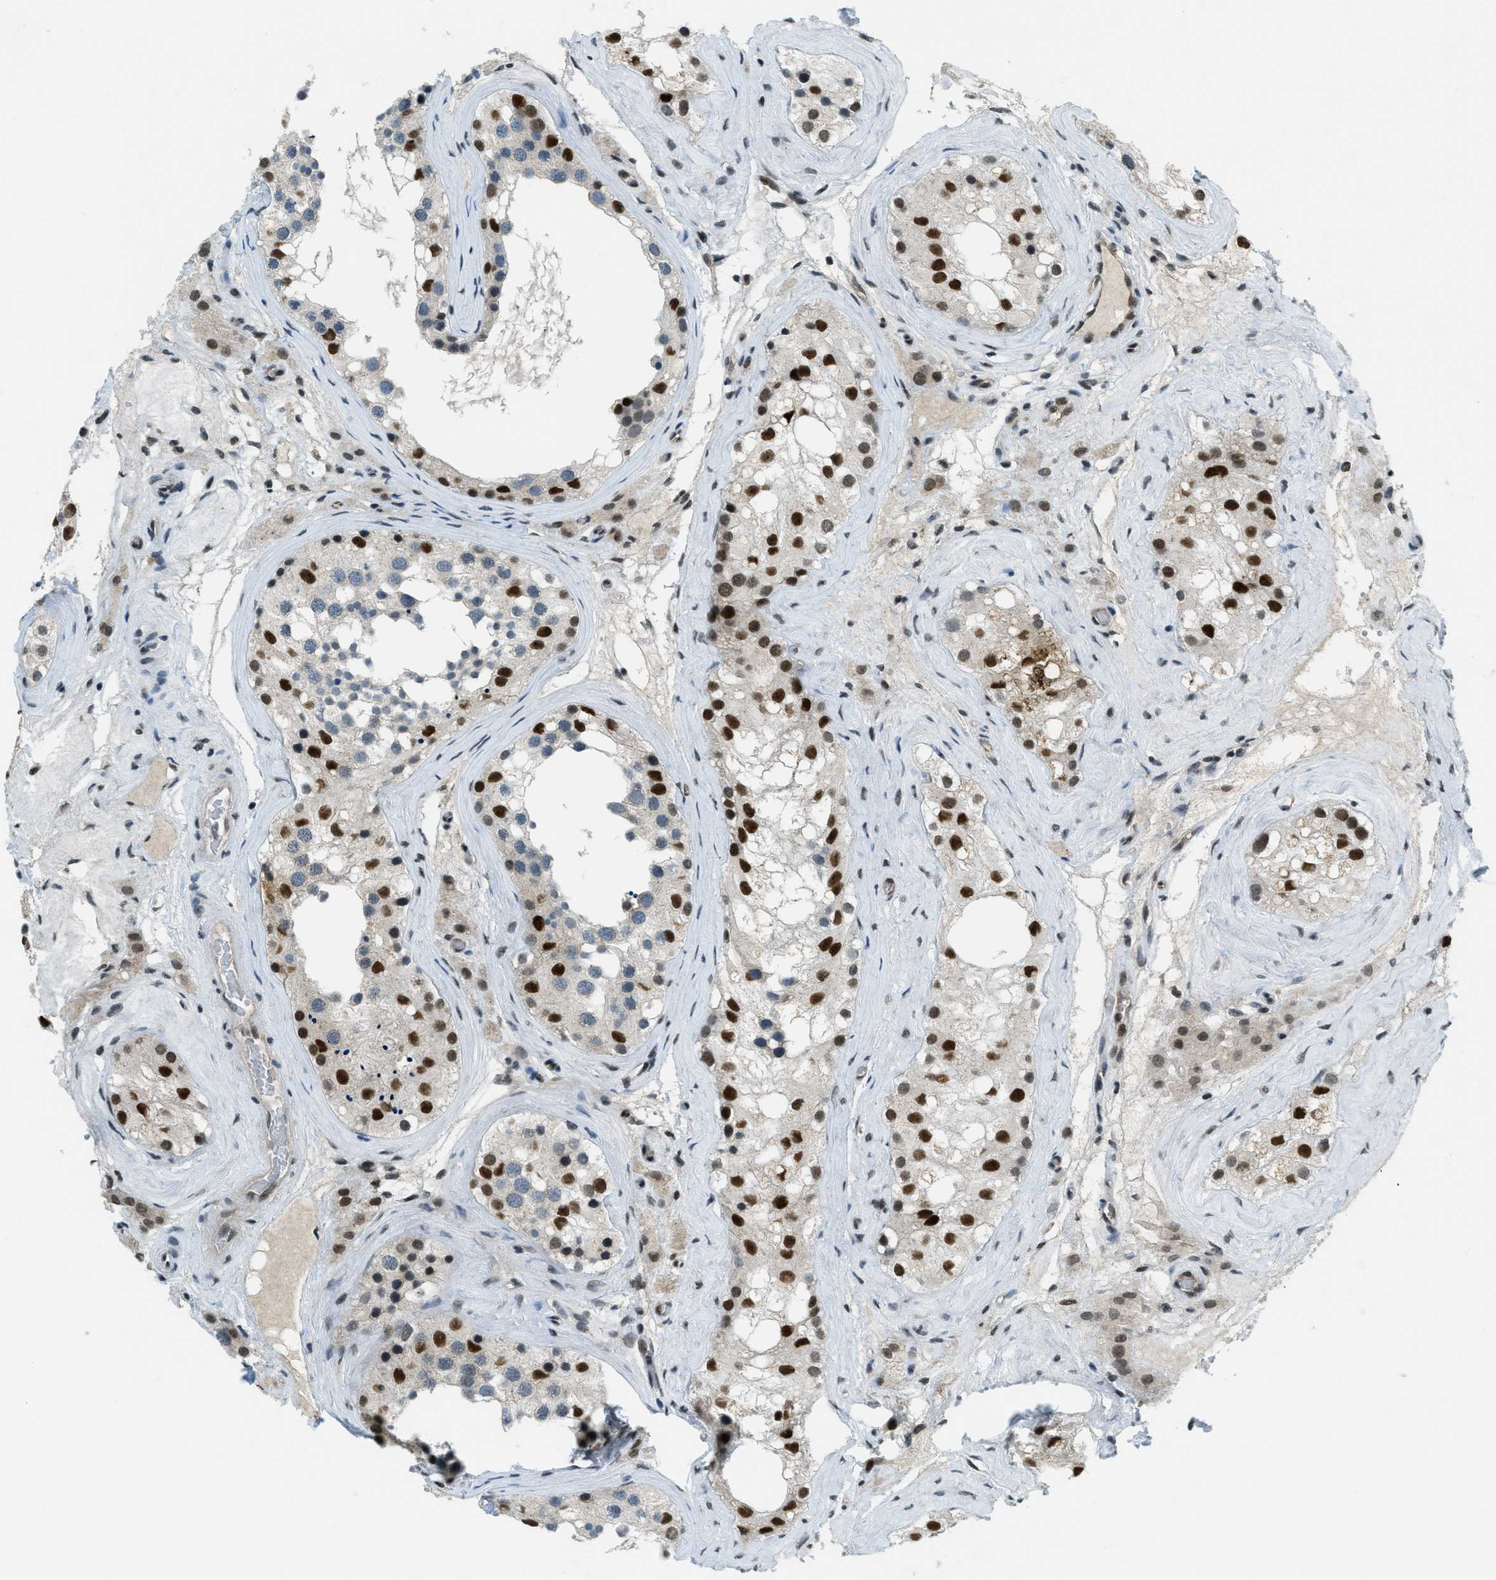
{"staining": {"intensity": "strong", "quantity": "25%-75%", "location": "nuclear"}, "tissue": "testis", "cell_type": "Cells in seminiferous ducts", "image_type": "normal", "snomed": [{"axis": "morphology", "description": "Normal tissue, NOS"}, {"axis": "morphology", "description": "Seminoma, NOS"}, {"axis": "topography", "description": "Testis"}], "caption": "DAB (3,3'-diaminobenzidine) immunohistochemical staining of benign testis displays strong nuclear protein staining in approximately 25%-75% of cells in seminiferous ducts.", "gene": "KLF6", "patient": {"sex": "male", "age": 71}}